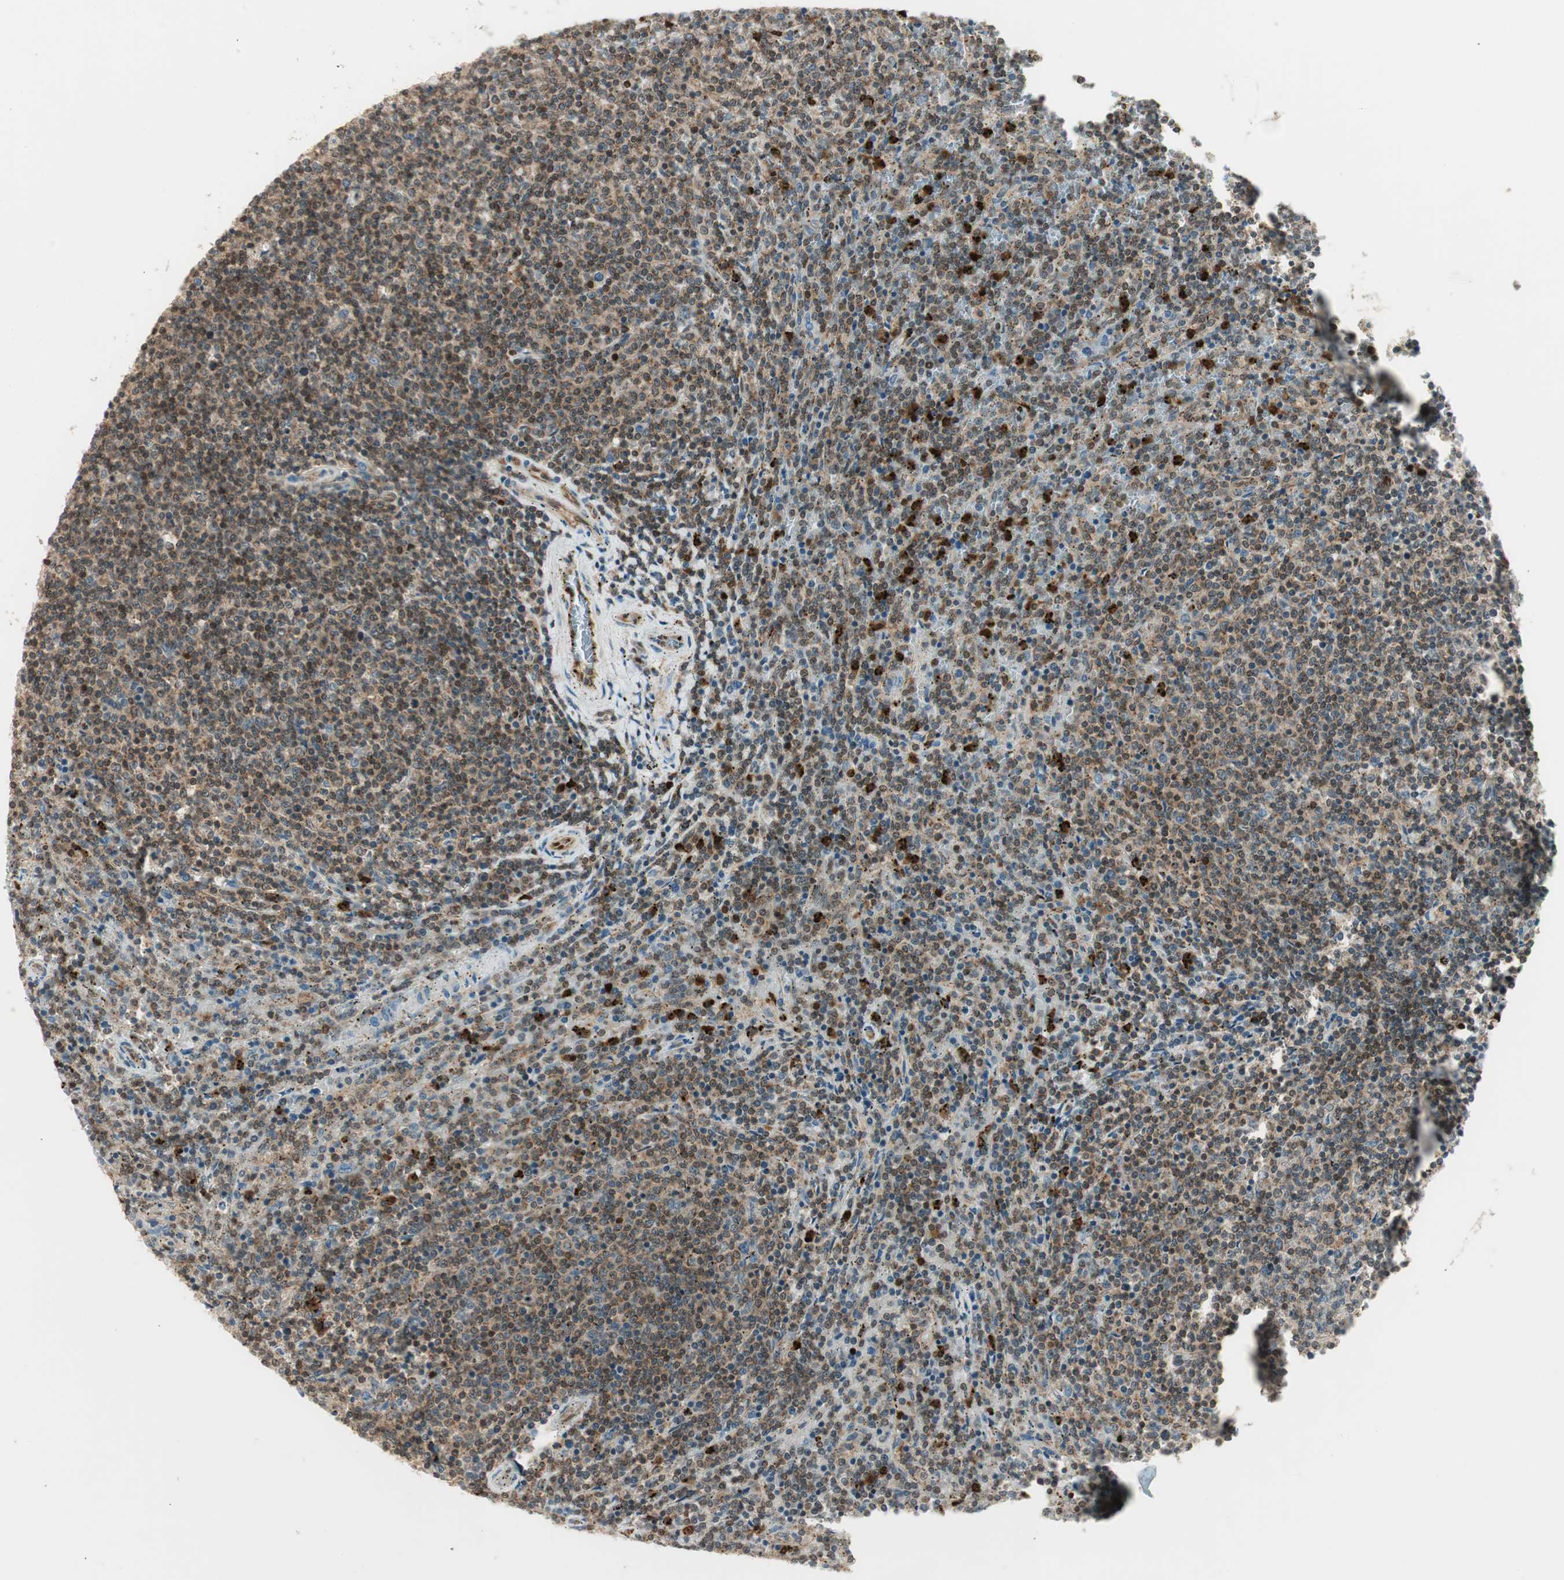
{"staining": {"intensity": "weak", "quantity": ">75%", "location": "cytoplasmic/membranous,nuclear"}, "tissue": "lymphoma", "cell_type": "Tumor cells", "image_type": "cancer", "snomed": [{"axis": "morphology", "description": "Malignant lymphoma, non-Hodgkin's type, Low grade"}, {"axis": "topography", "description": "Spleen"}], "caption": "Low-grade malignant lymphoma, non-Hodgkin's type stained for a protein displays weak cytoplasmic/membranous and nuclear positivity in tumor cells.", "gene": "LTA4H", "patient": {"sex": "female", "age": 50}}